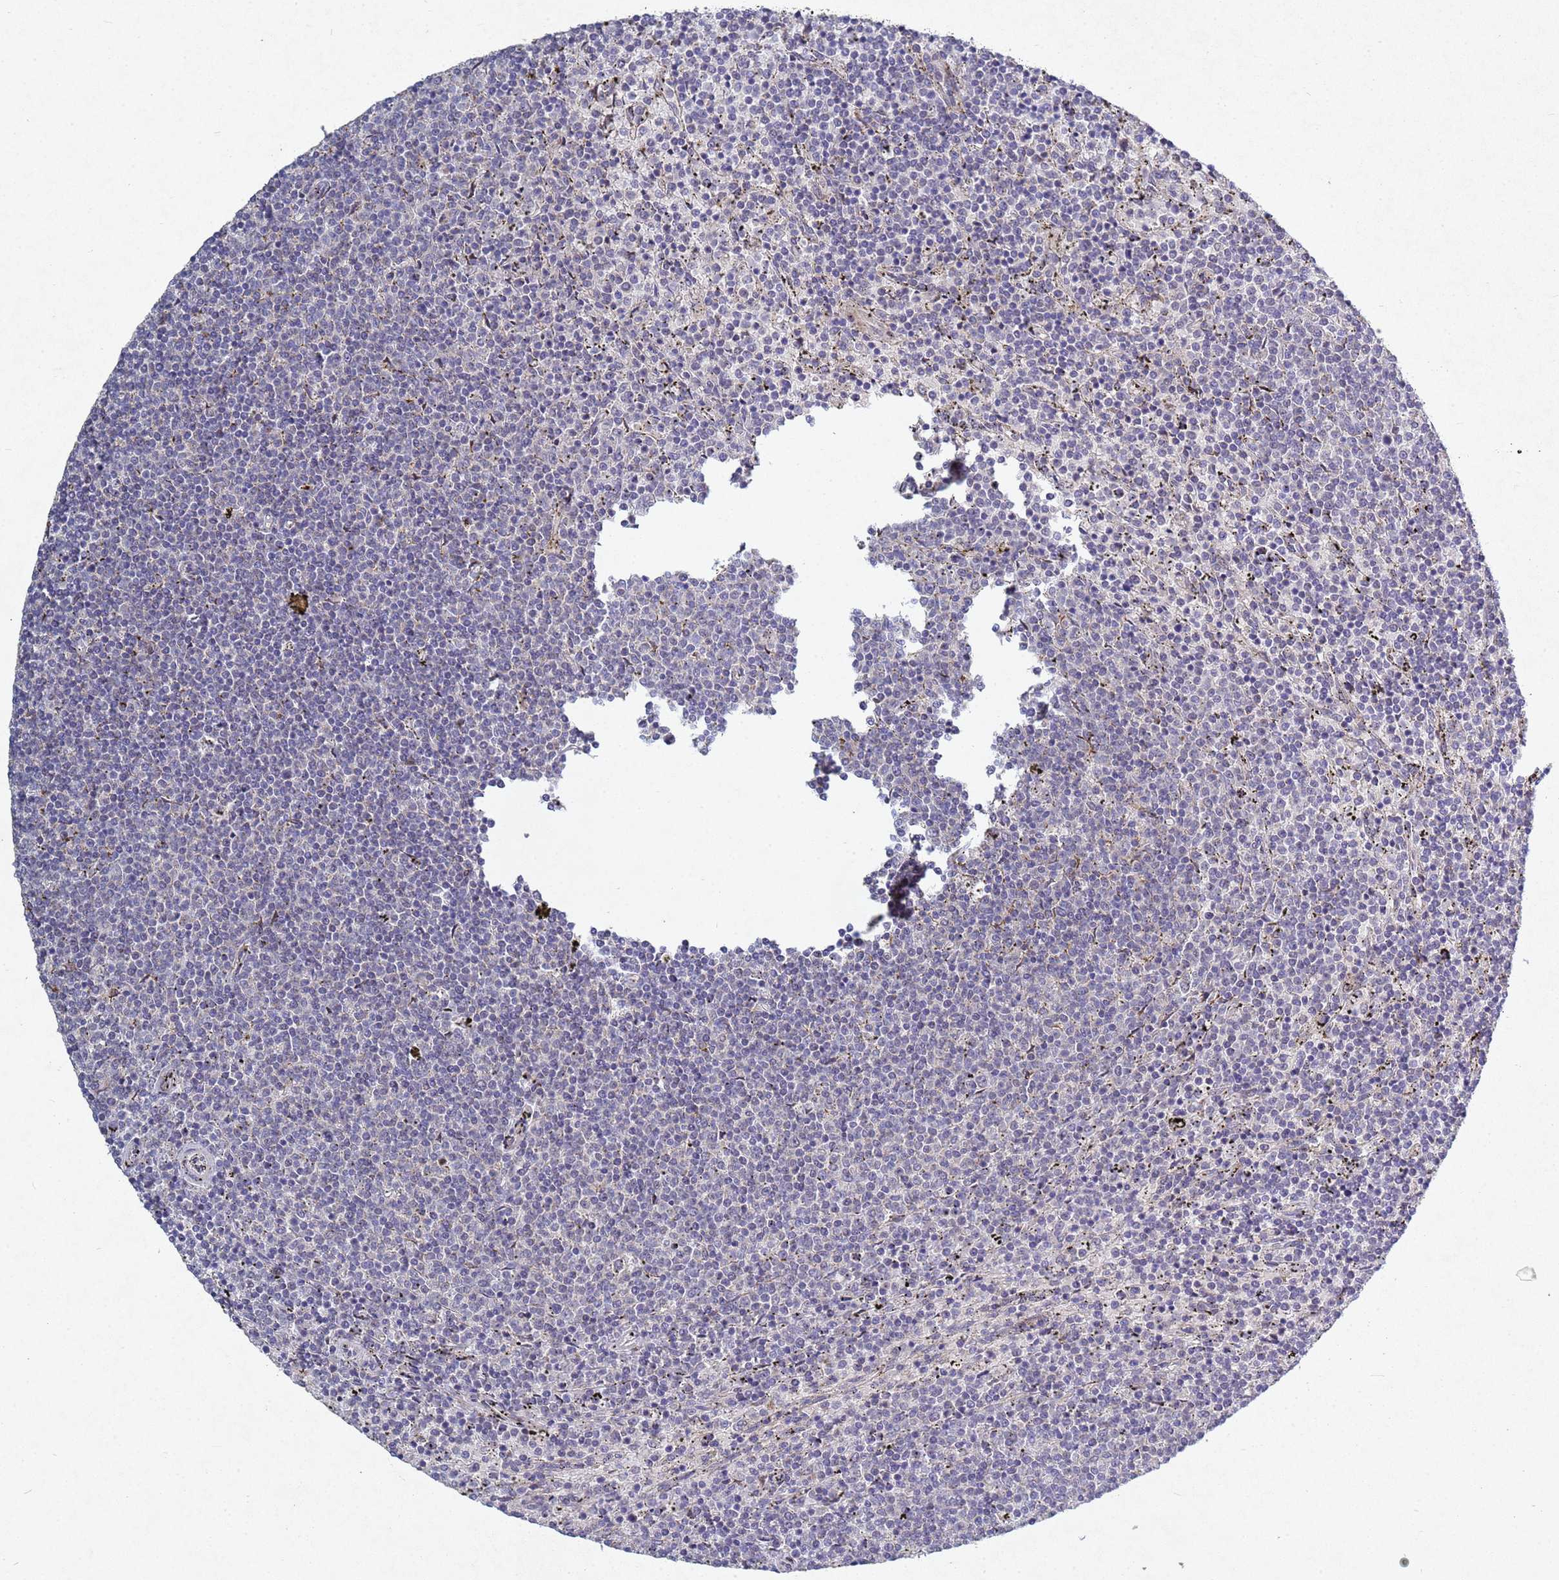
{"staining": {"intensity": "negative", "quantity": "none", "location": "none"}, "tissue": "lymphoma", "cell_type": "Tumor cells", "image_type": "cancer", "snomed": [{"axis": "morphology", "description": "Malignant lymphoma, non-Hodgkin's type, Low grade"}, {"axis": "topography", "description": "Spleen"}], "caption": "This photomicrograph is of lymphoma stained with immunohistochemistry to label a protein in brown with the nuclei are counter-stained blue. There is no positivity in tumor cells.", "gene": "TNPO2", "patient": {"sex": "female", "age": 50}}